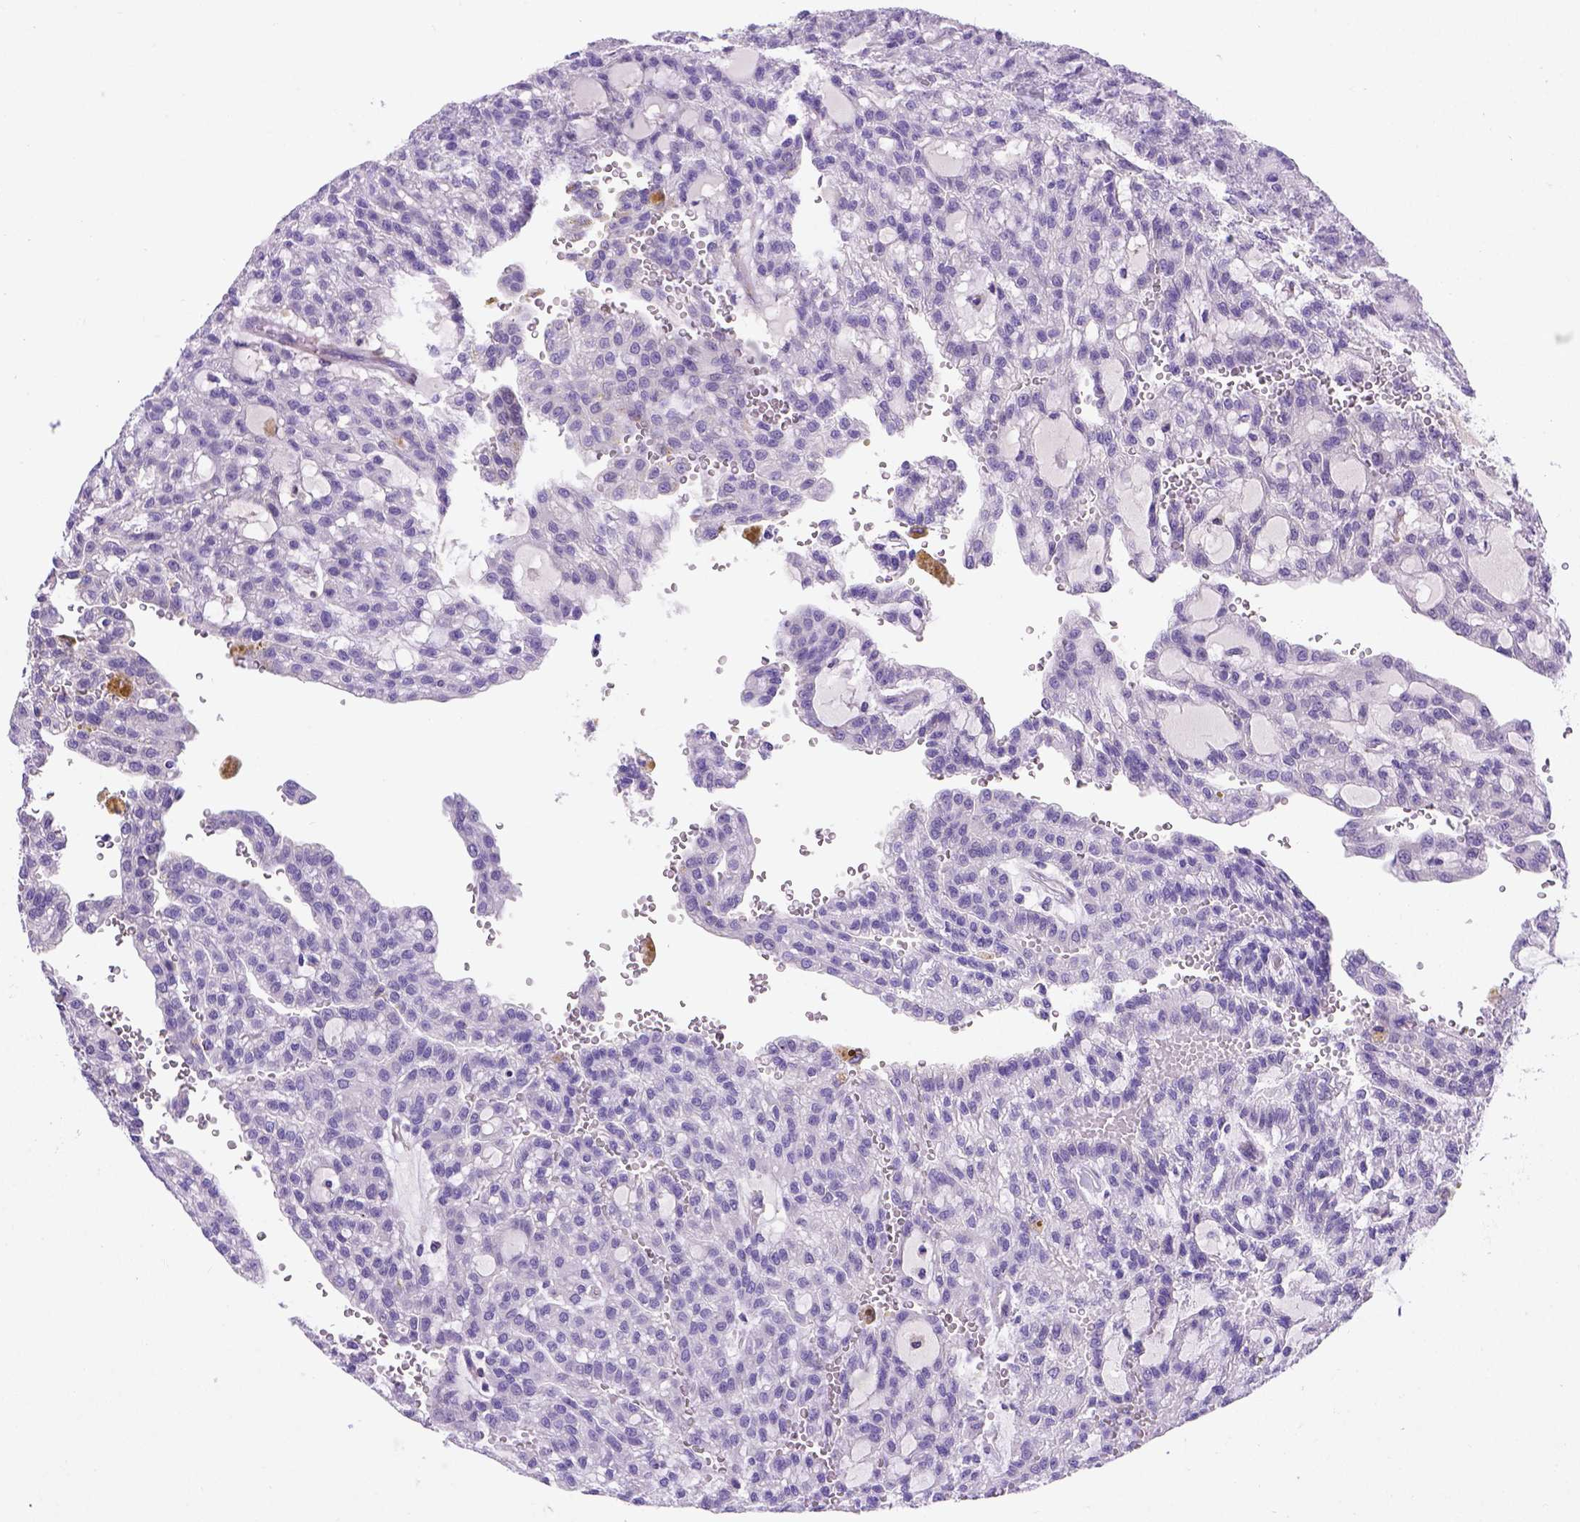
{"staining": {"intensity": "negative", "quantity": "none", "location": "none"}, "tissue": "renal cancer", "cell_type": "Tumor cells", "image_type": "cancer", "snomed": [{"axis": "morphology", "description": "Adenocarcinoma, NOS"}, {"axis": "topography", "description": "Kidney"}], "caption": "A high-resolution photomicrograph shows IHC staining of renal cancer, which displays no significant staining in tumor cells.", "gene": "FAM81B", "patient": {"sex": "male", "age": 63}}